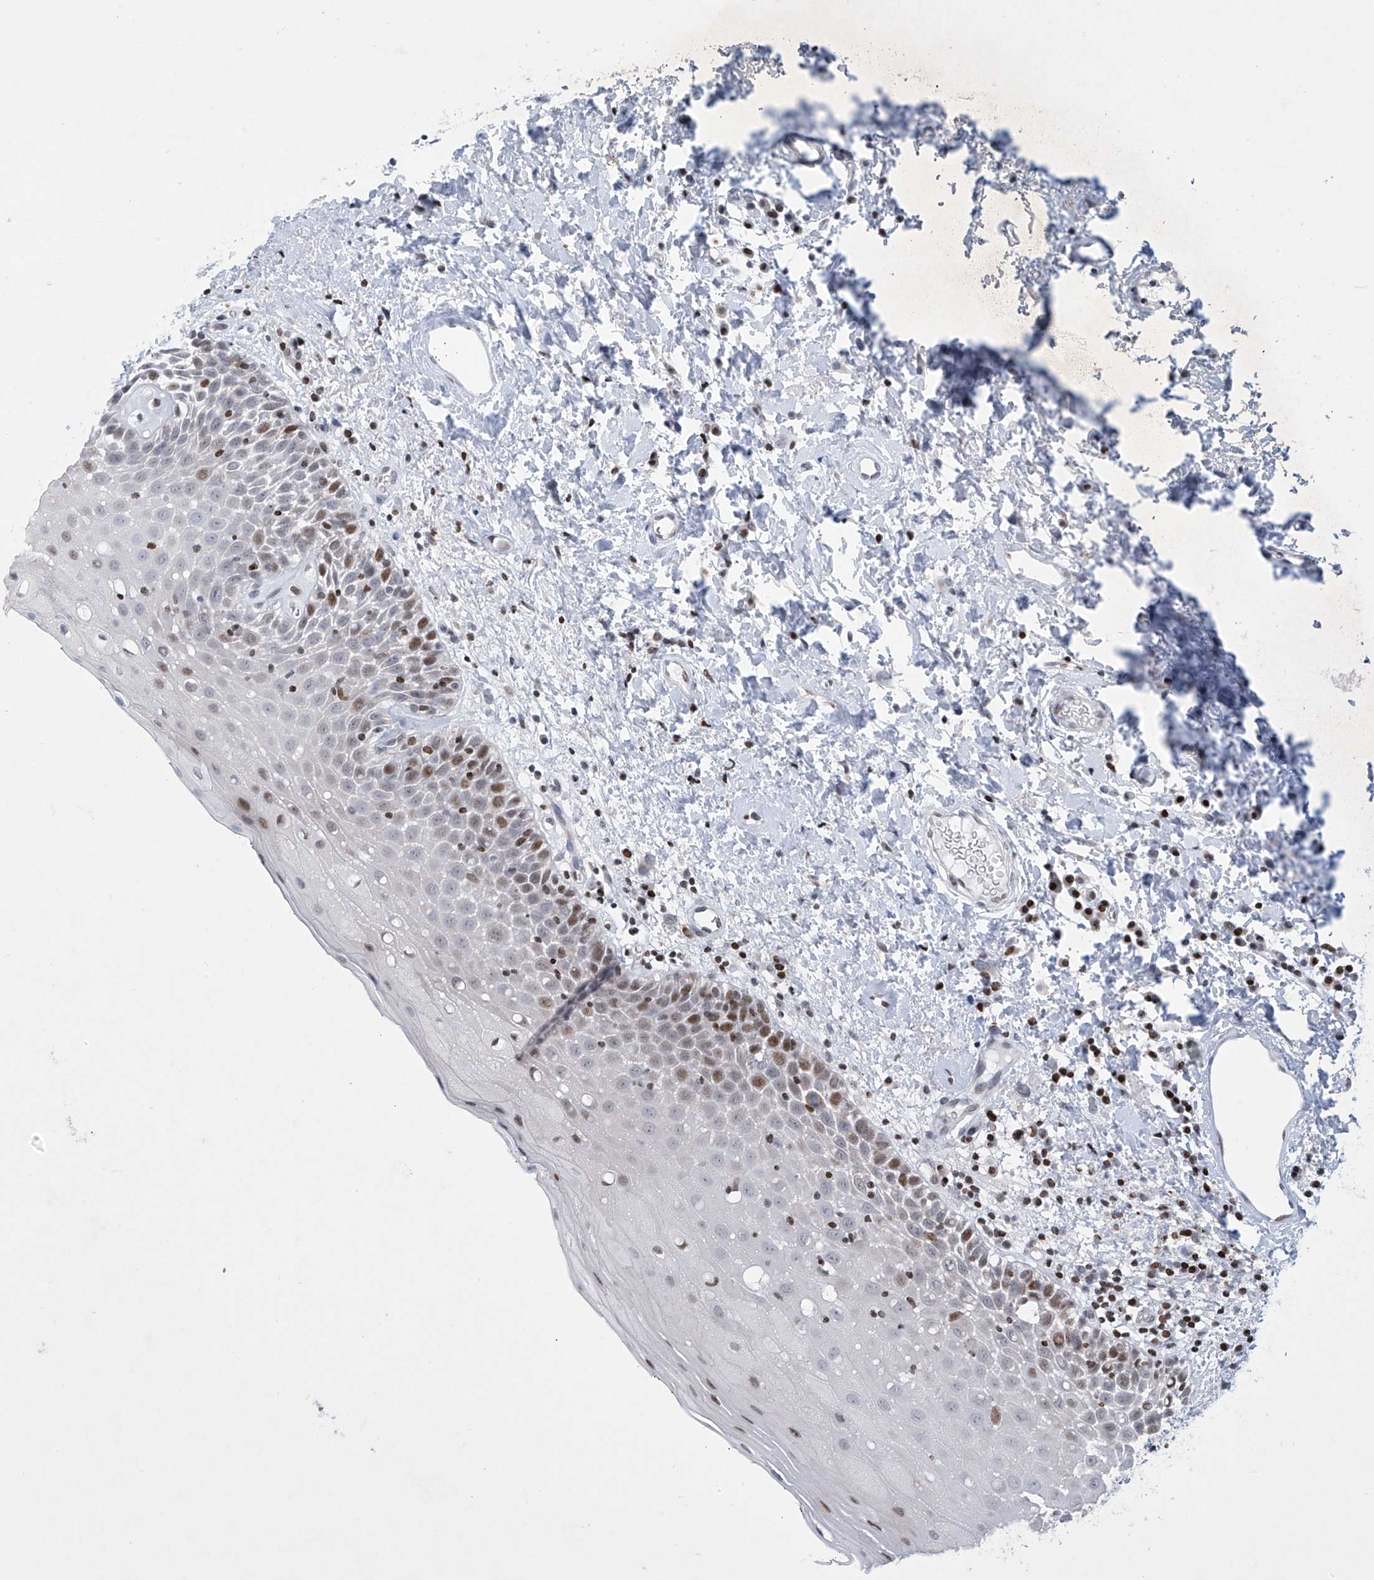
{"staining": {"intensity": "moderate", "quantity": "25%-75%", "location": "nuclear"}, "tissue": "oral mucosa", "cell_type": "Squamous epithelial cells", "image_type": "normal", "snomed": [{"axis": "morphology", "description": "Normal tissue, NOS"}, {"axis": "topography", "description": "Oral tissue"}], "caption": "A micrograph of oral mucosa stained for a protein displays moderate nuclear brown staining in squamous epithelial cells.", "gene": "RFX7", "patient": {"sex": "male", "age": 74}}